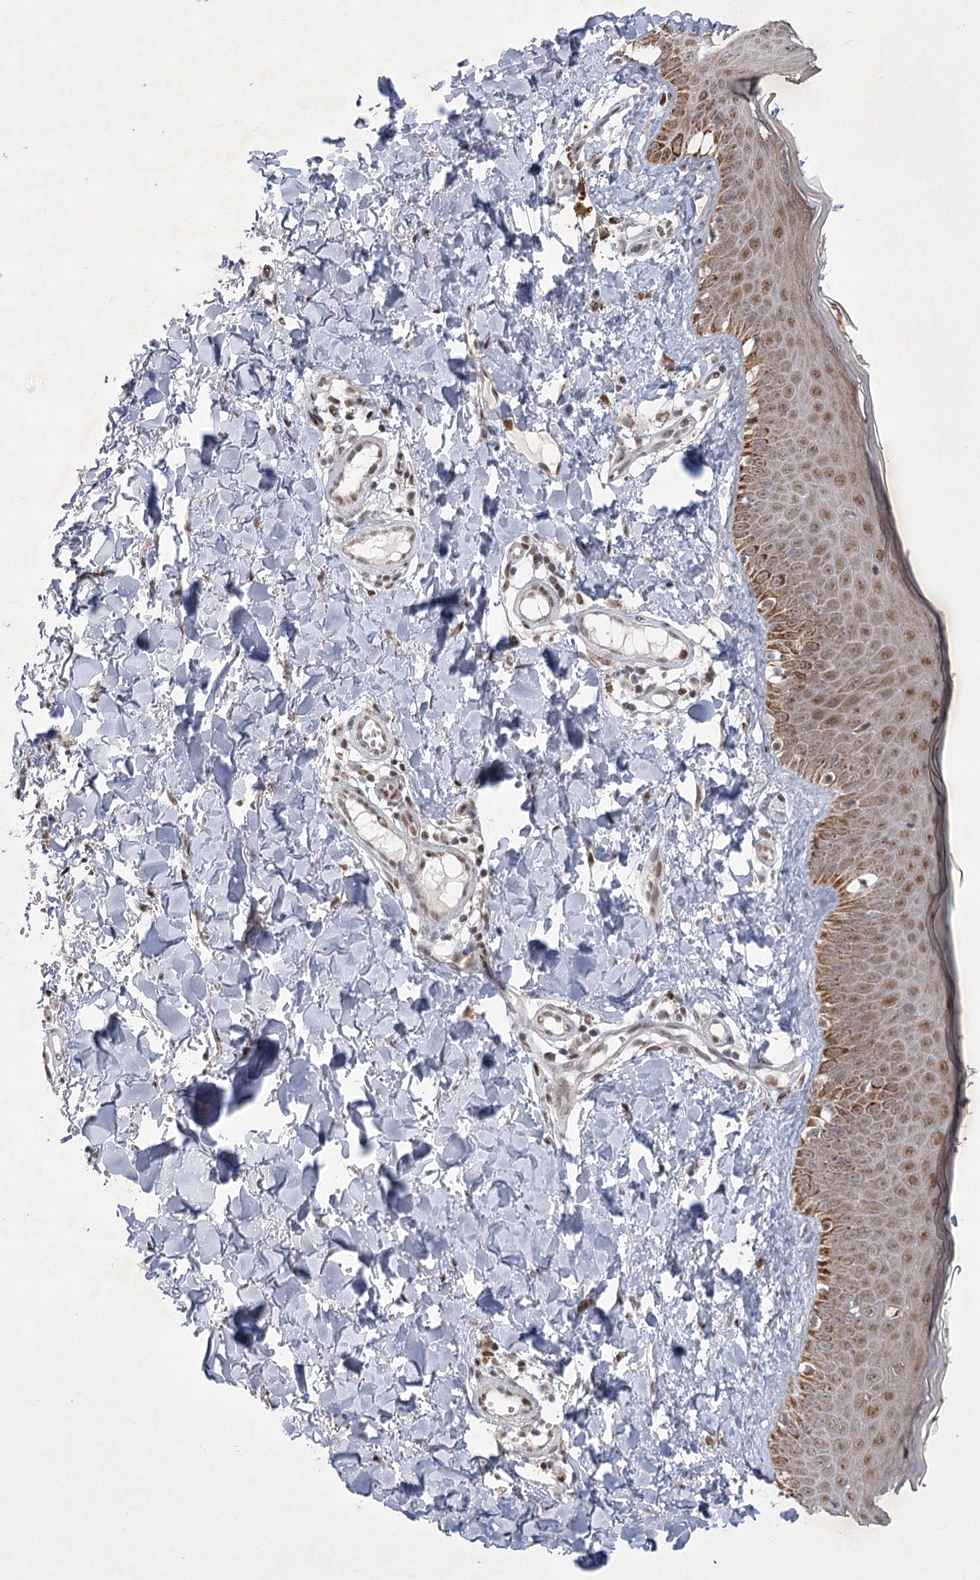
{"staining": {"intensity": "weak", "quantity": ">75%", "location": "cytoplasmic/membranous"}, "tissue": "skin", "cell_type": "Fibroblasts", "image_type": "normal", "snomed": [{"axis": "morphology", "description": "Normal tissue, NOS"}, {"axis": "topography", "description": "Skin"}], "caption": "A photomicrograph showing weak cytoplasmic/membranous expression in about >75% of fibroblasts in normal skin, as visualized by brown immunohistochemical staining.", "gene": "CIB4", "patient": {"sex": "male", "age": 52}}